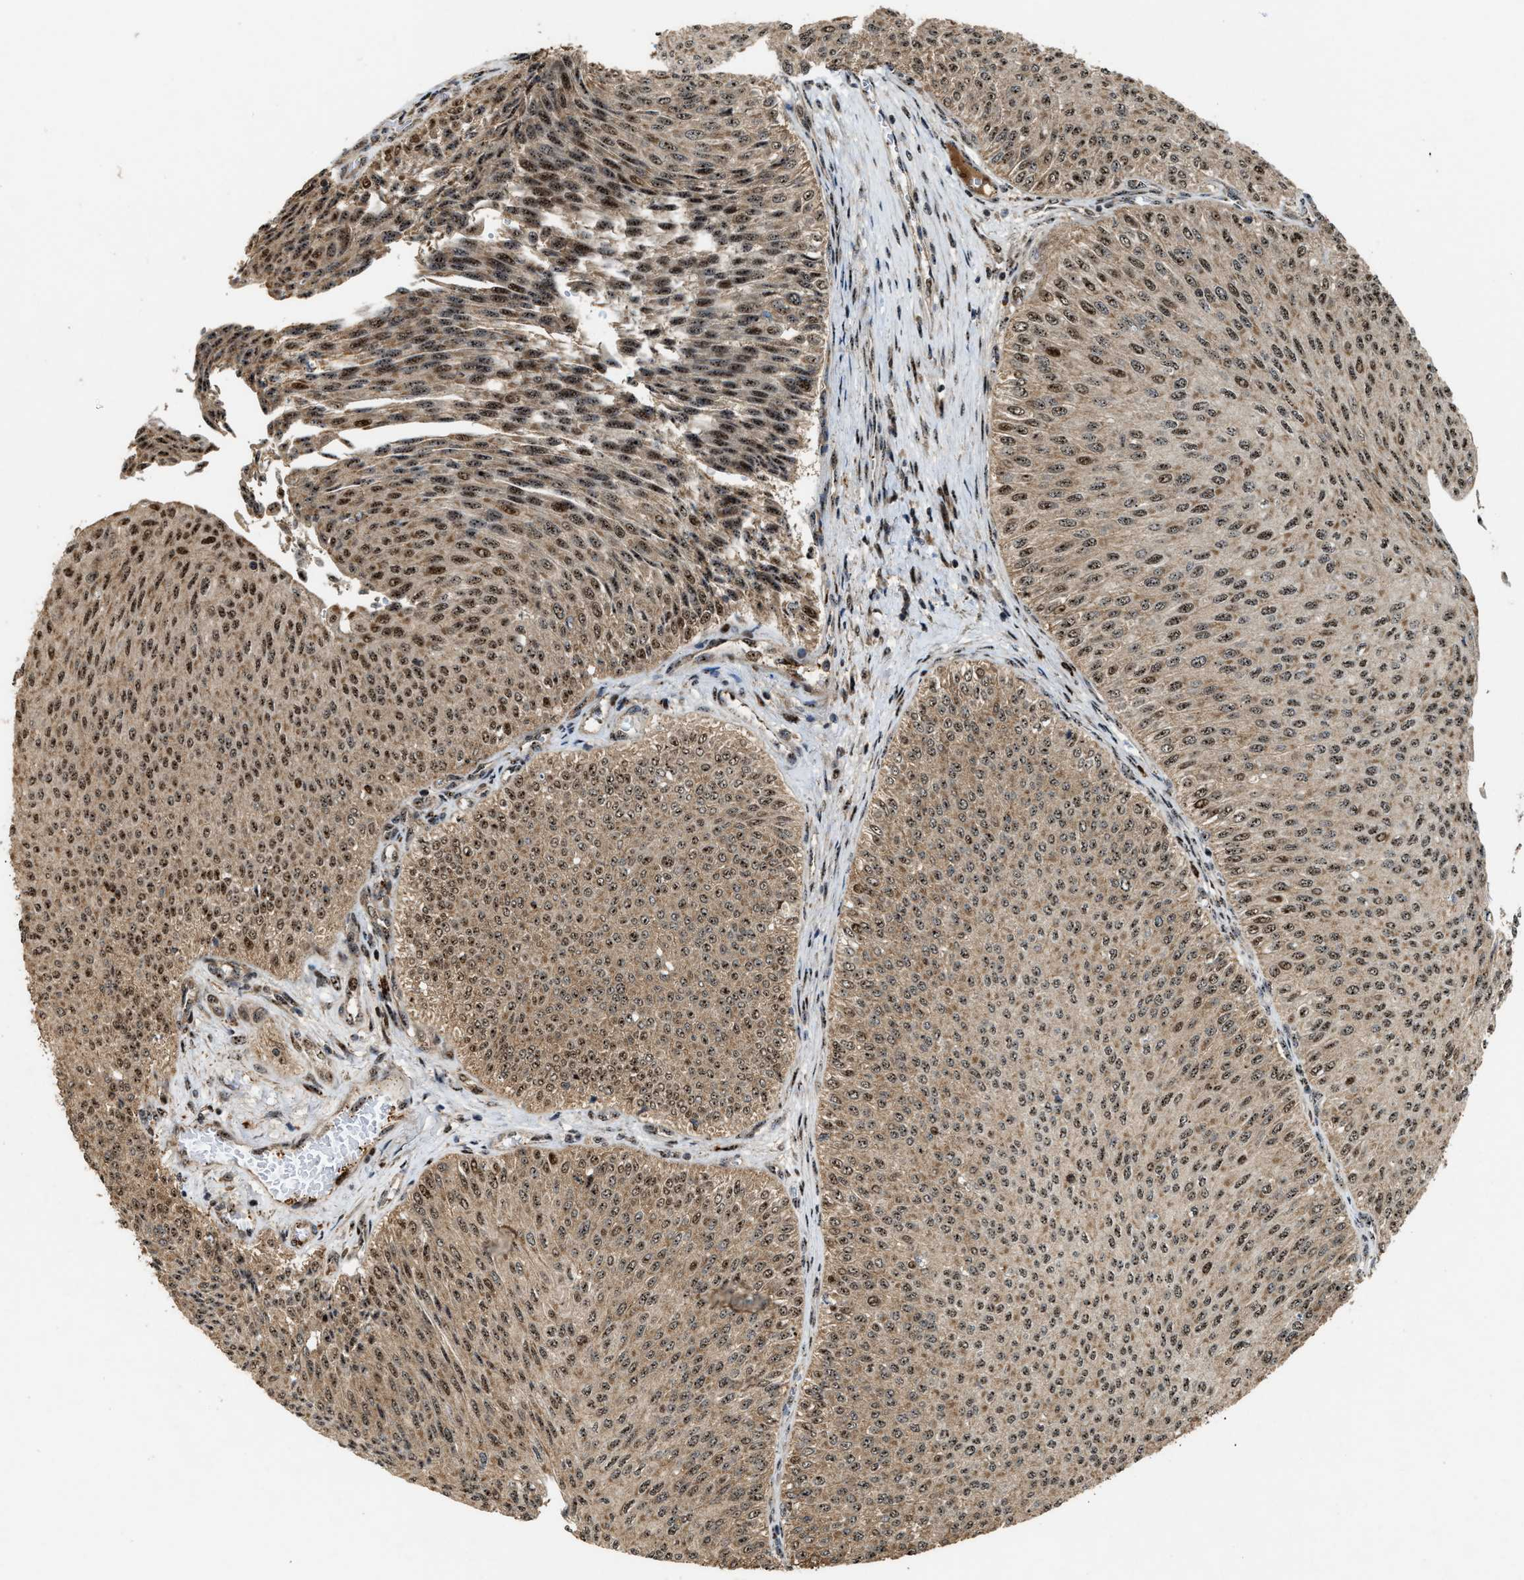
{"staining": {"intensity": "moderate", "quantity": ">75%", "location": "cytoplasmic/membranous,nuclear"}, "tissue": "urothelial cancer", "cell_type": "Tumor cells", "image_type": "cancer", "snomed": [{"axis": "morphology", "description": "Urothelial carcinoma, Low grade"}, {"axis": "topography", "description": "Urinary bladder"}], "caption": "Urothelial cancer stained with DAB immunohistochemistry (IHC) exhibits medium levels of moderate cytoplasmic/membranous and nuclear expression in about >75% of tumor cells. (DAB = brown stain, brightfield microscopy at high magnification).", "gene": "ZNF687", "patient": {"sex": "male", "age": 78}}